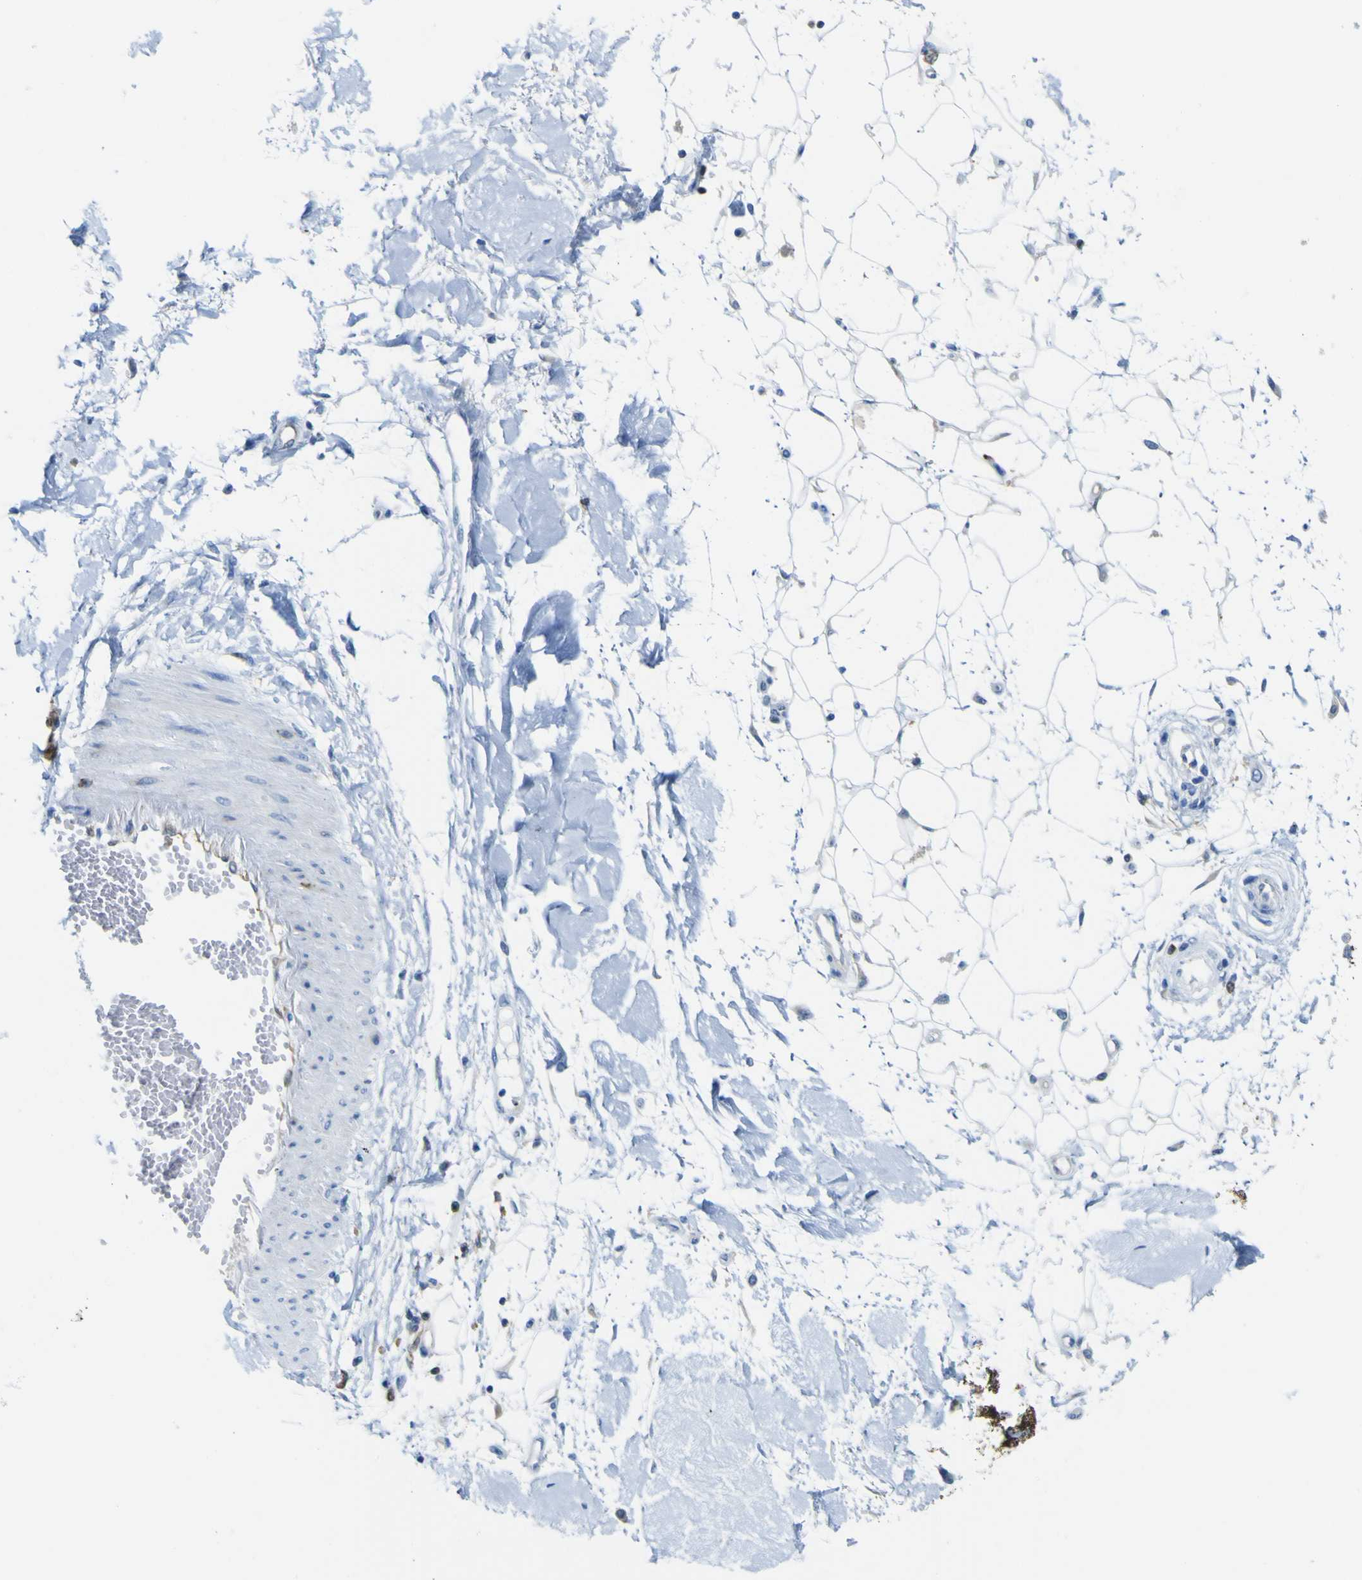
{"staining": {"intensity": "negative", "quantity": "none", "location": "none"}, "tissue": "adipose tissue", "cell_type": "Adipocytes", "image_type": "normal", "snomed": [{"axis": "morphology", "description": "Squamous cell carcinoma, NOS"}, {"axis": "topography", "description": "Skin"}], "caption": "A photomicrograph of adipose tissue stained for a protein reveals no brown staining in adipocytes.", "gene": "ABHD3", "patient": {"sex": "male", "age": 83}}